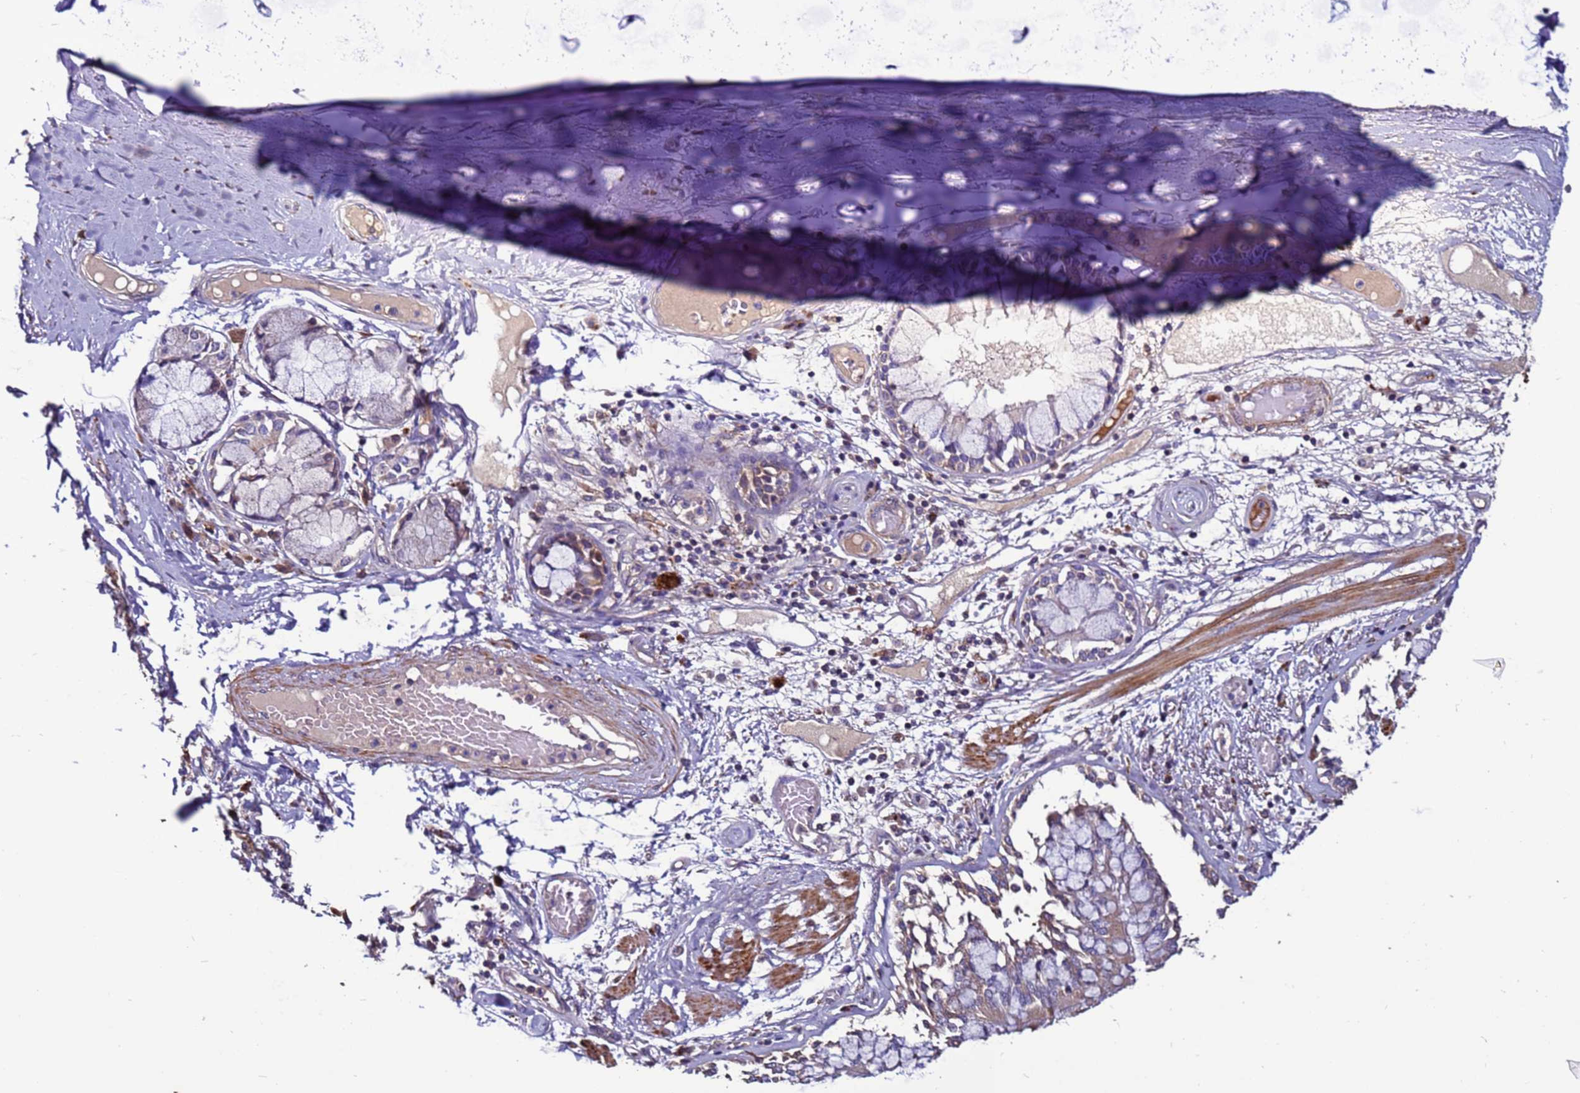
{"staining": {"intensity": "weak", "quantity": "25%-75%", "location": "cytoplasmic/membranous"}, "tissue": "adipose tissue", "cell_type": "Adipocytes", "image_type": "normal", "snomed": [{"axis": "morphology", "description": "Normal tissue, NOS"}, {"axis": "topography", "description": "Cartilage tissue"}, {"axis": "topography", "description": "Bronchus"}, {"axis": "topography", "description": "Lung"}, {"axis": "topography", "description": "Peripheral nerve tissue"}], "caption": "Benign adipose tissue was stained to show a protein in brown. There is low levels of weak cytoplasmic/membranous expression in about 25%-75% of adipocytes.", "gene": "CEP55", "patient": {"sex": "female", "age": 49}}